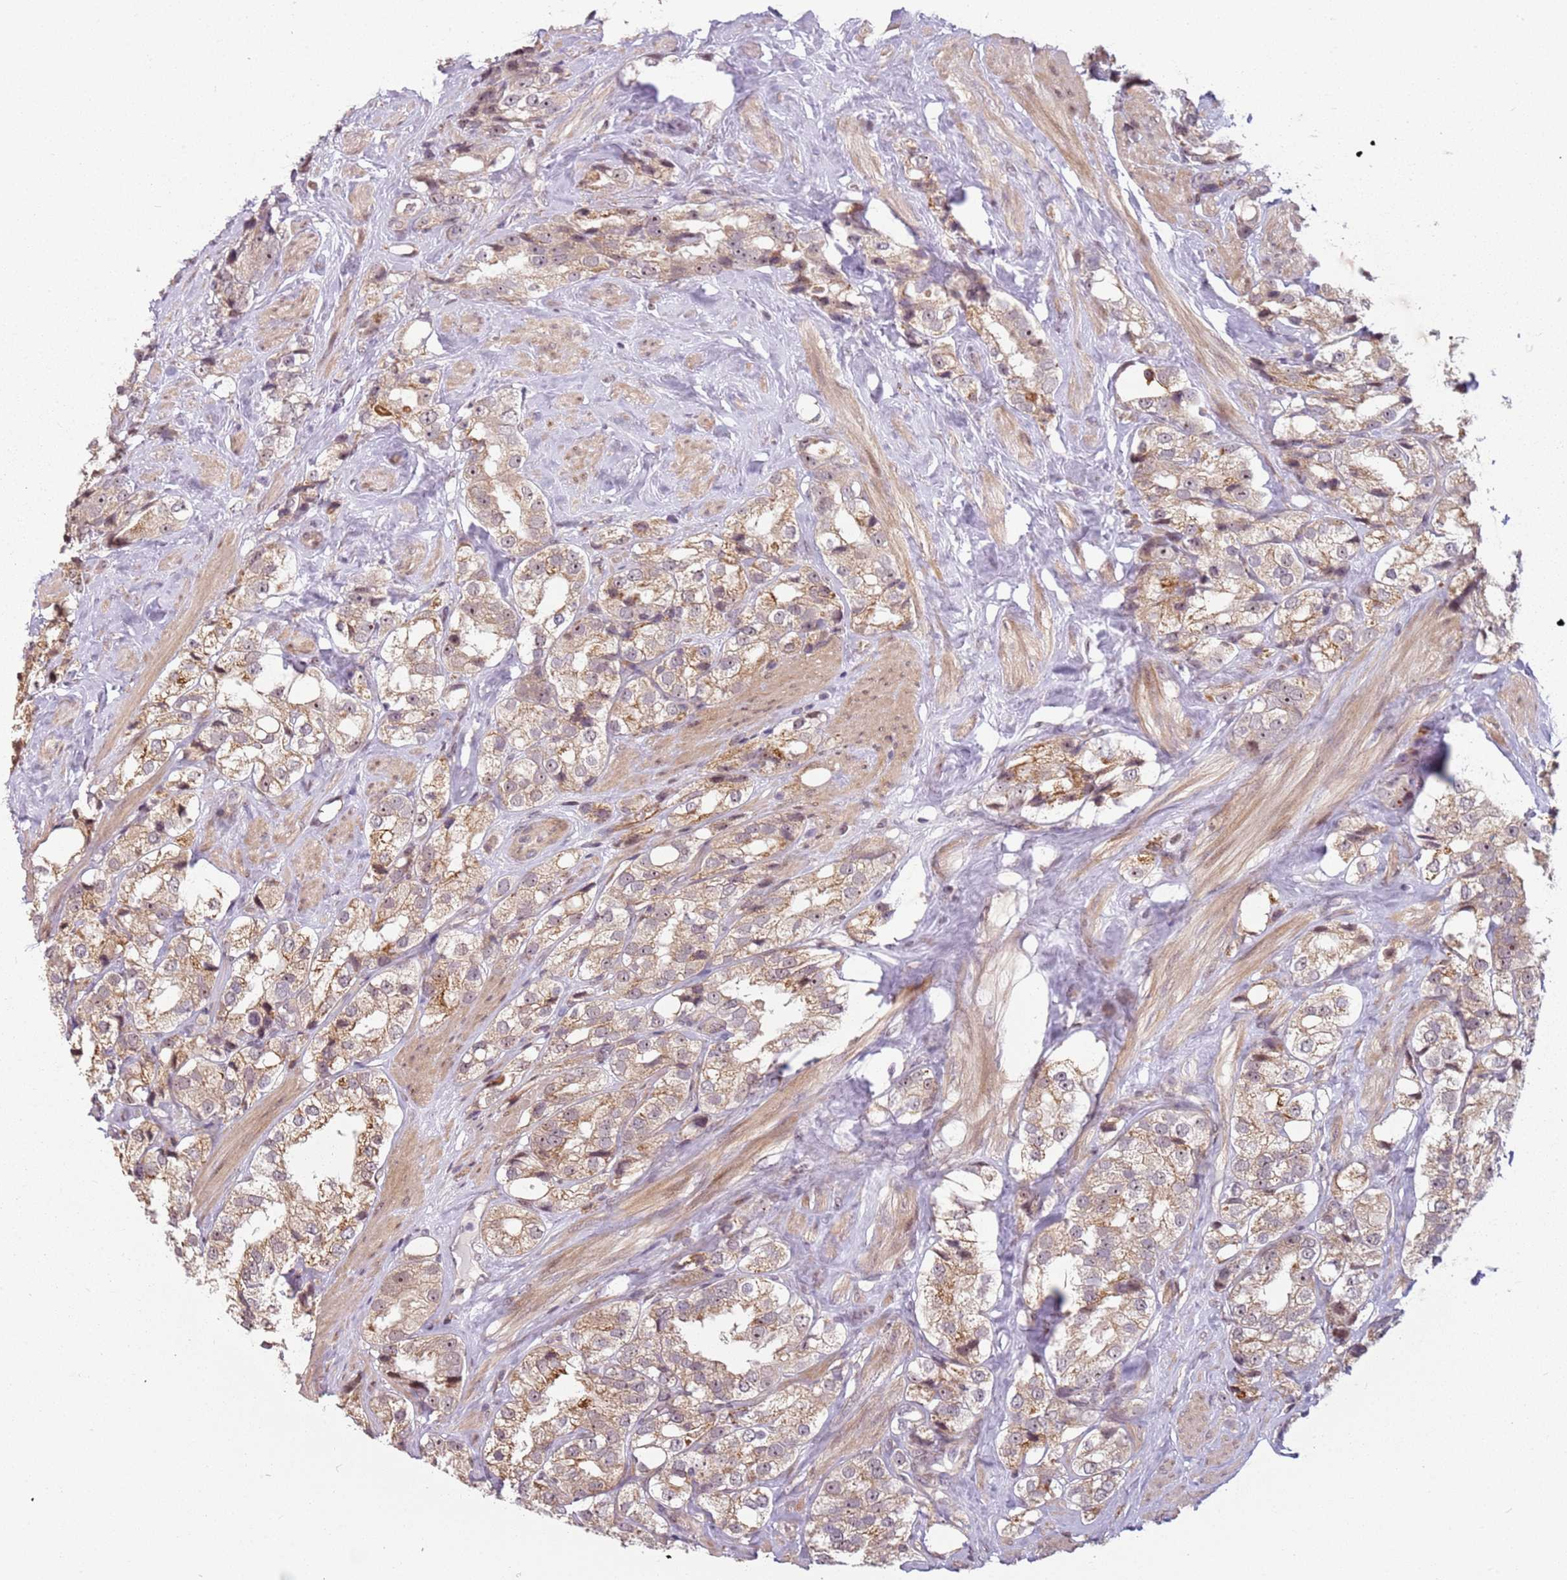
{"staining": {"intensity": "weak", "quantity": ">75%", "location": "cytoplasmic/membranous"}, "tissue": "prostate cancer", "cell_type": "Tumor cells", "image_type": "cancer", "snomed": [{"axis": "morphology", "description": "Adenocarcinoma, NOS"}, {"axis": "topography", "description": "Prostate"}], "caption": "A brown stain labels weak cytoplasmic/membranous positivity of a protein in human prostate cancer (adenocarcinoma) tumor cells. The staining was performed using DAB to visualize the protein expression in brown, while the nuclei were stained in blue with hematoxylin (Magnification: 20x).", "gene": "CHURC1", "patient": {"sex": "male", "age": 79}}